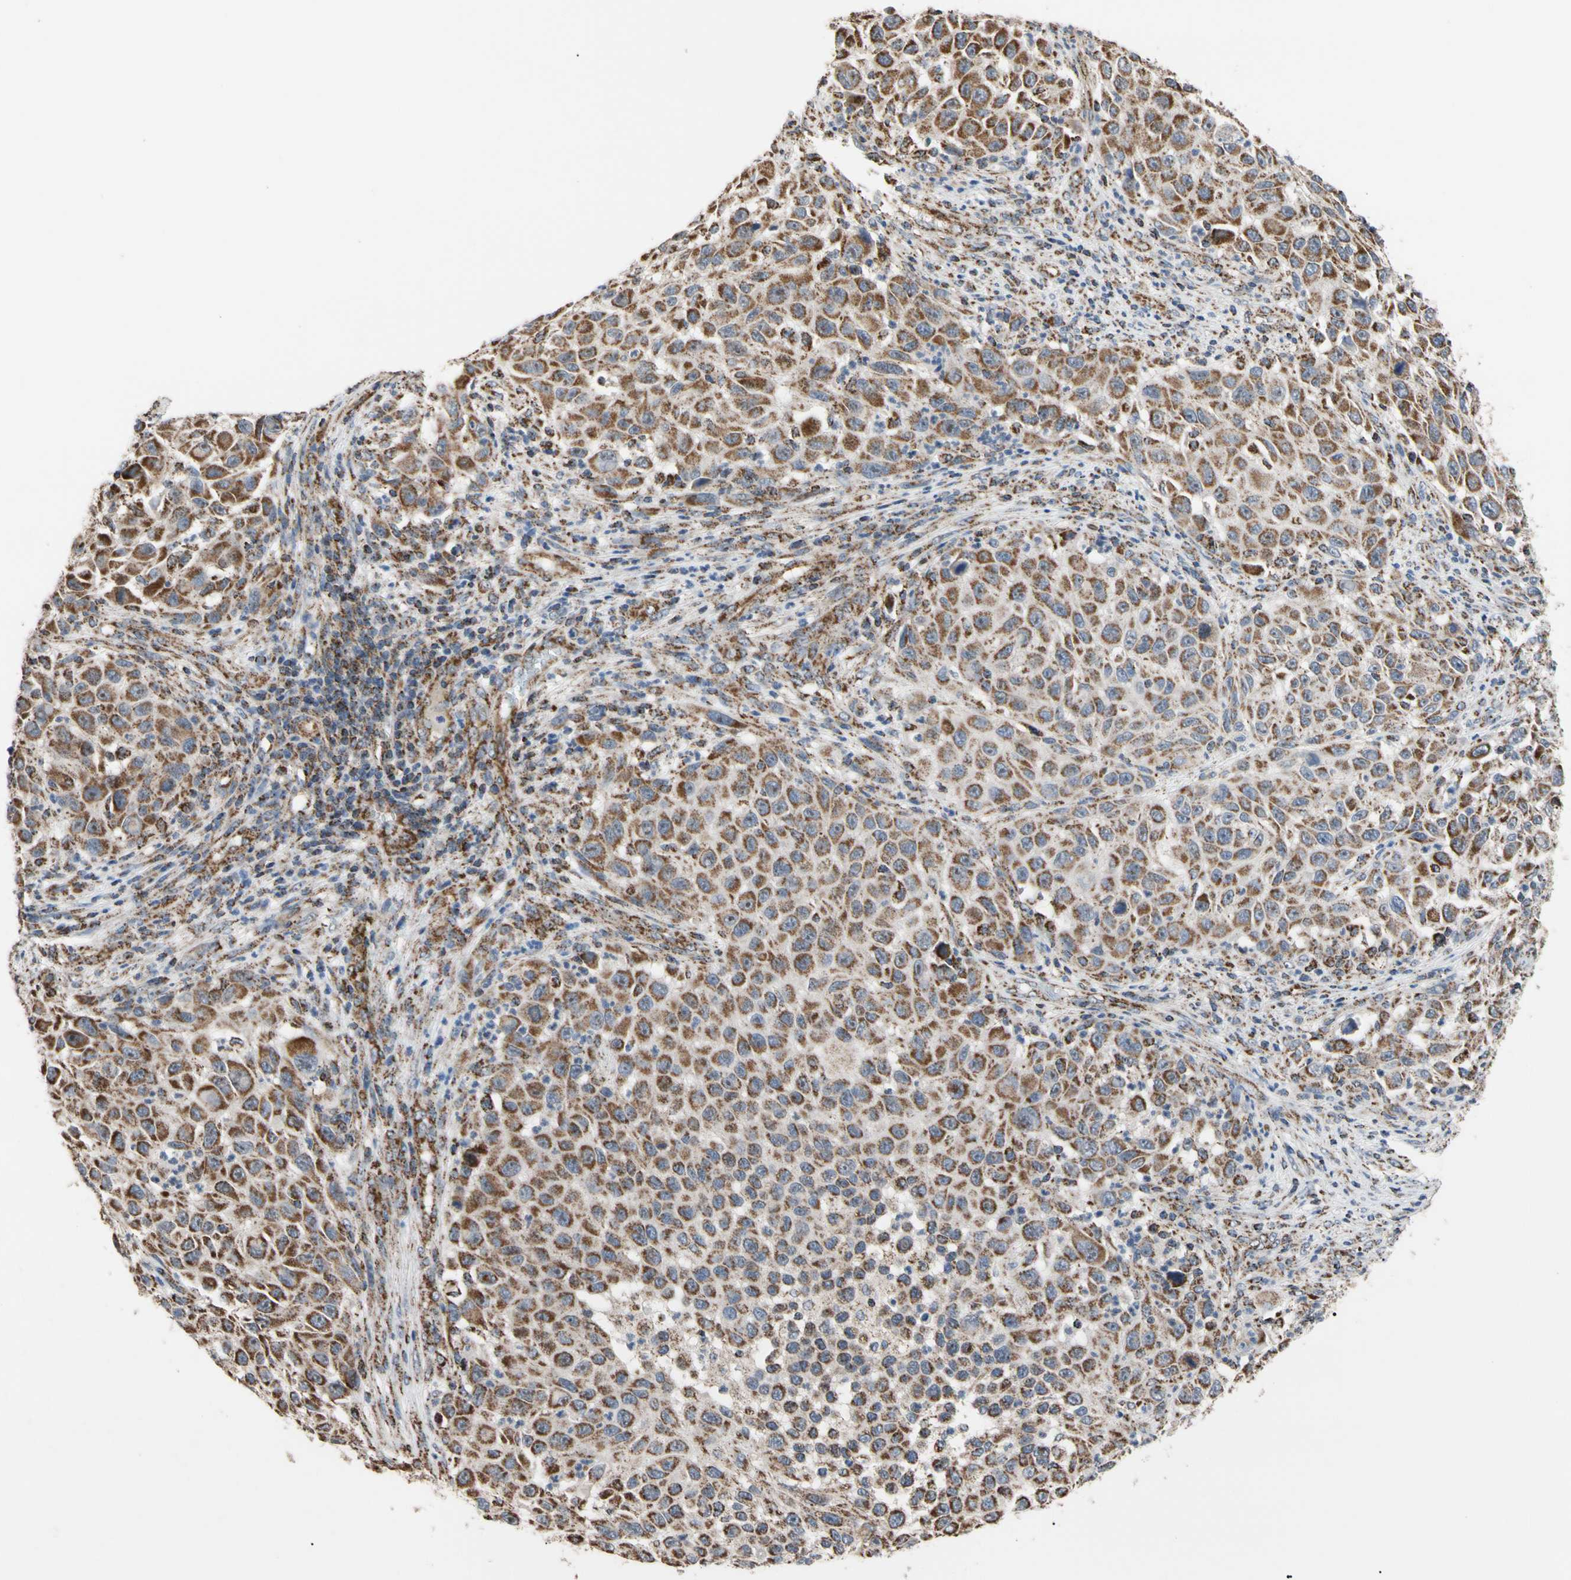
{"staining": {"intensity": "strong", "quantity": ">75%", "location": "cytoplasmic/membranous"}, "tissue": "melanoma", "cell_type": "Tumor cells", "image_type": "cancer", "snomed": [{"axis": "morphology", "description": "Malignant melanoma, Metastatic site"}, {"axis": "topography", "description": "Lymph node"}], "caption": "Melanoma stained with a protein marker shows strong staining in tumor cells.", "gene": "FAM110B", "patient": {"sex": "male", "age": 61}}